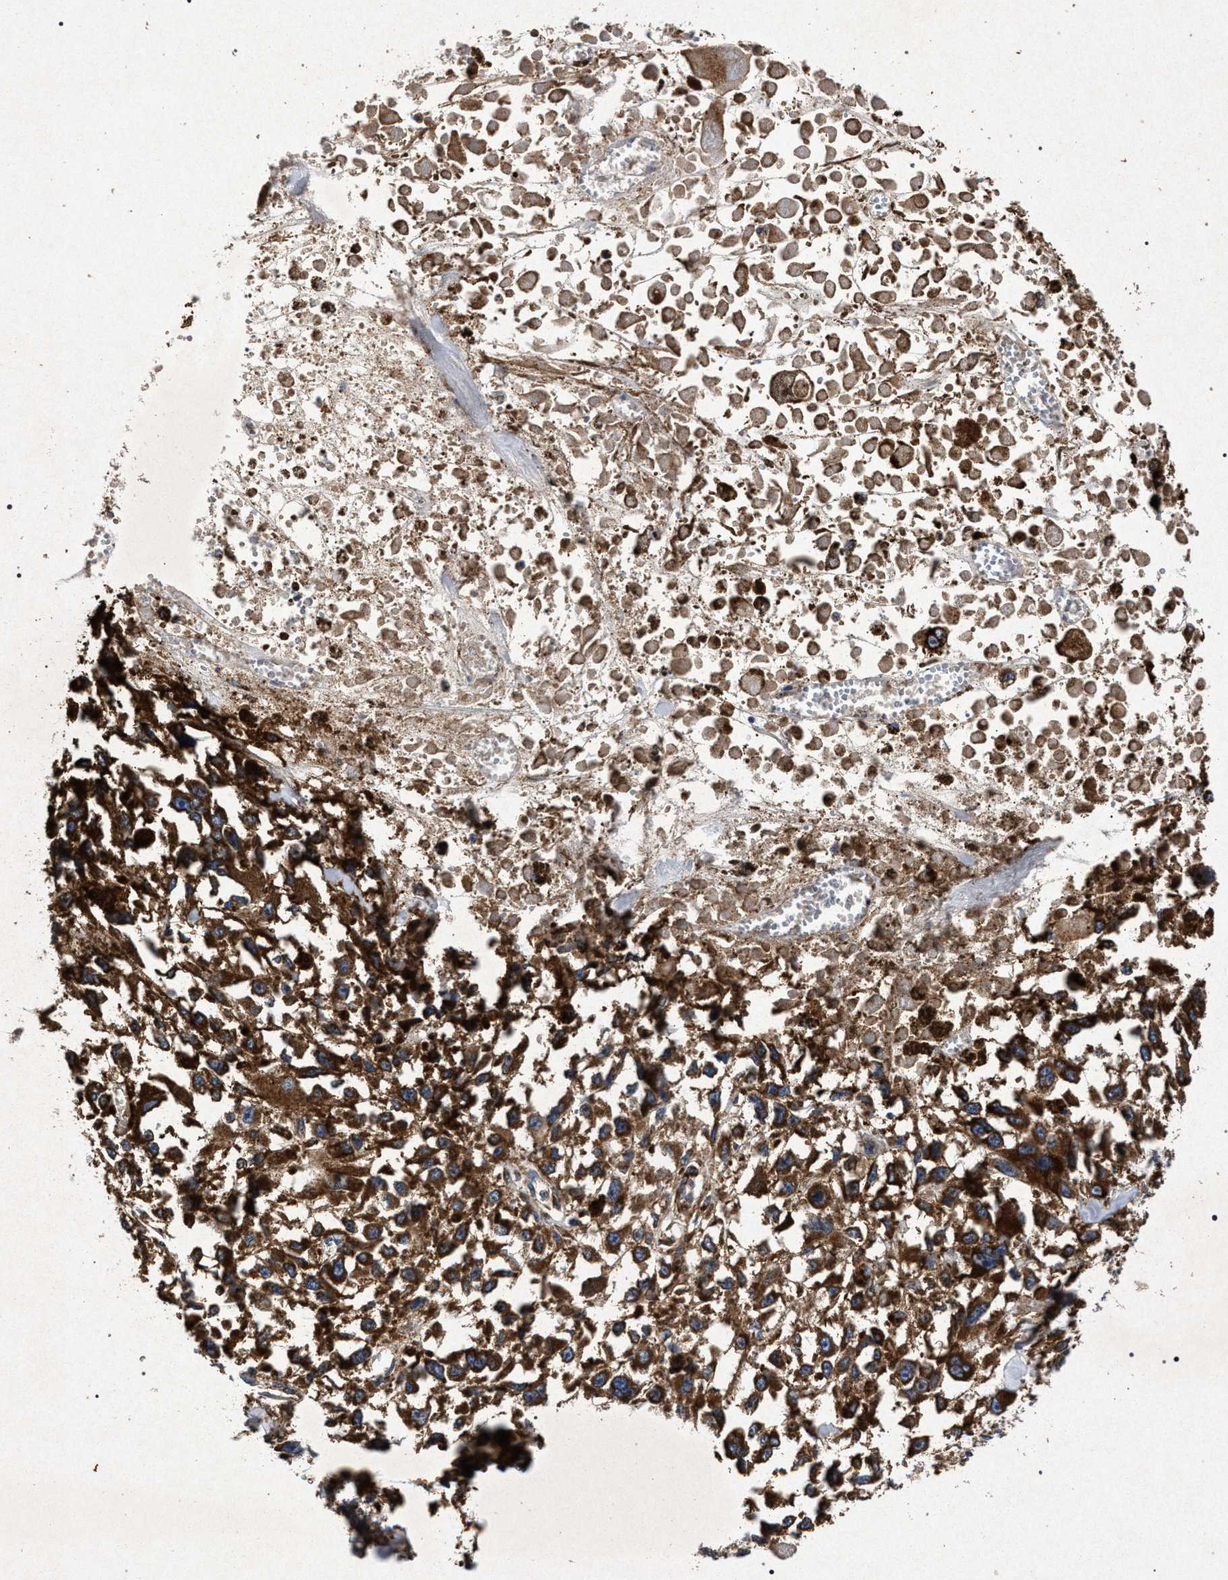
{"staining": {"intensity": "moderate", "quantity": ">75%", "location": "cytoplasmic/membranous"}, "tissue": "melanoma", "cell_type": "Tumor cells", "image_type": "cancer", "snomed": [{"axis": "morphology", "description": "Malignant melanoma, Metastatic site"}, {"axis": "topography", "description": "Lymph node"}], "caption": "A histopathology image showing moderate cytoplasmic/membranous positivity in about >75% of tumor cells in melanoma, as visualized by brown immunohistochemical staining.", "gene": "MARCKS", "patient": {"sex": "male", "age": 59}}